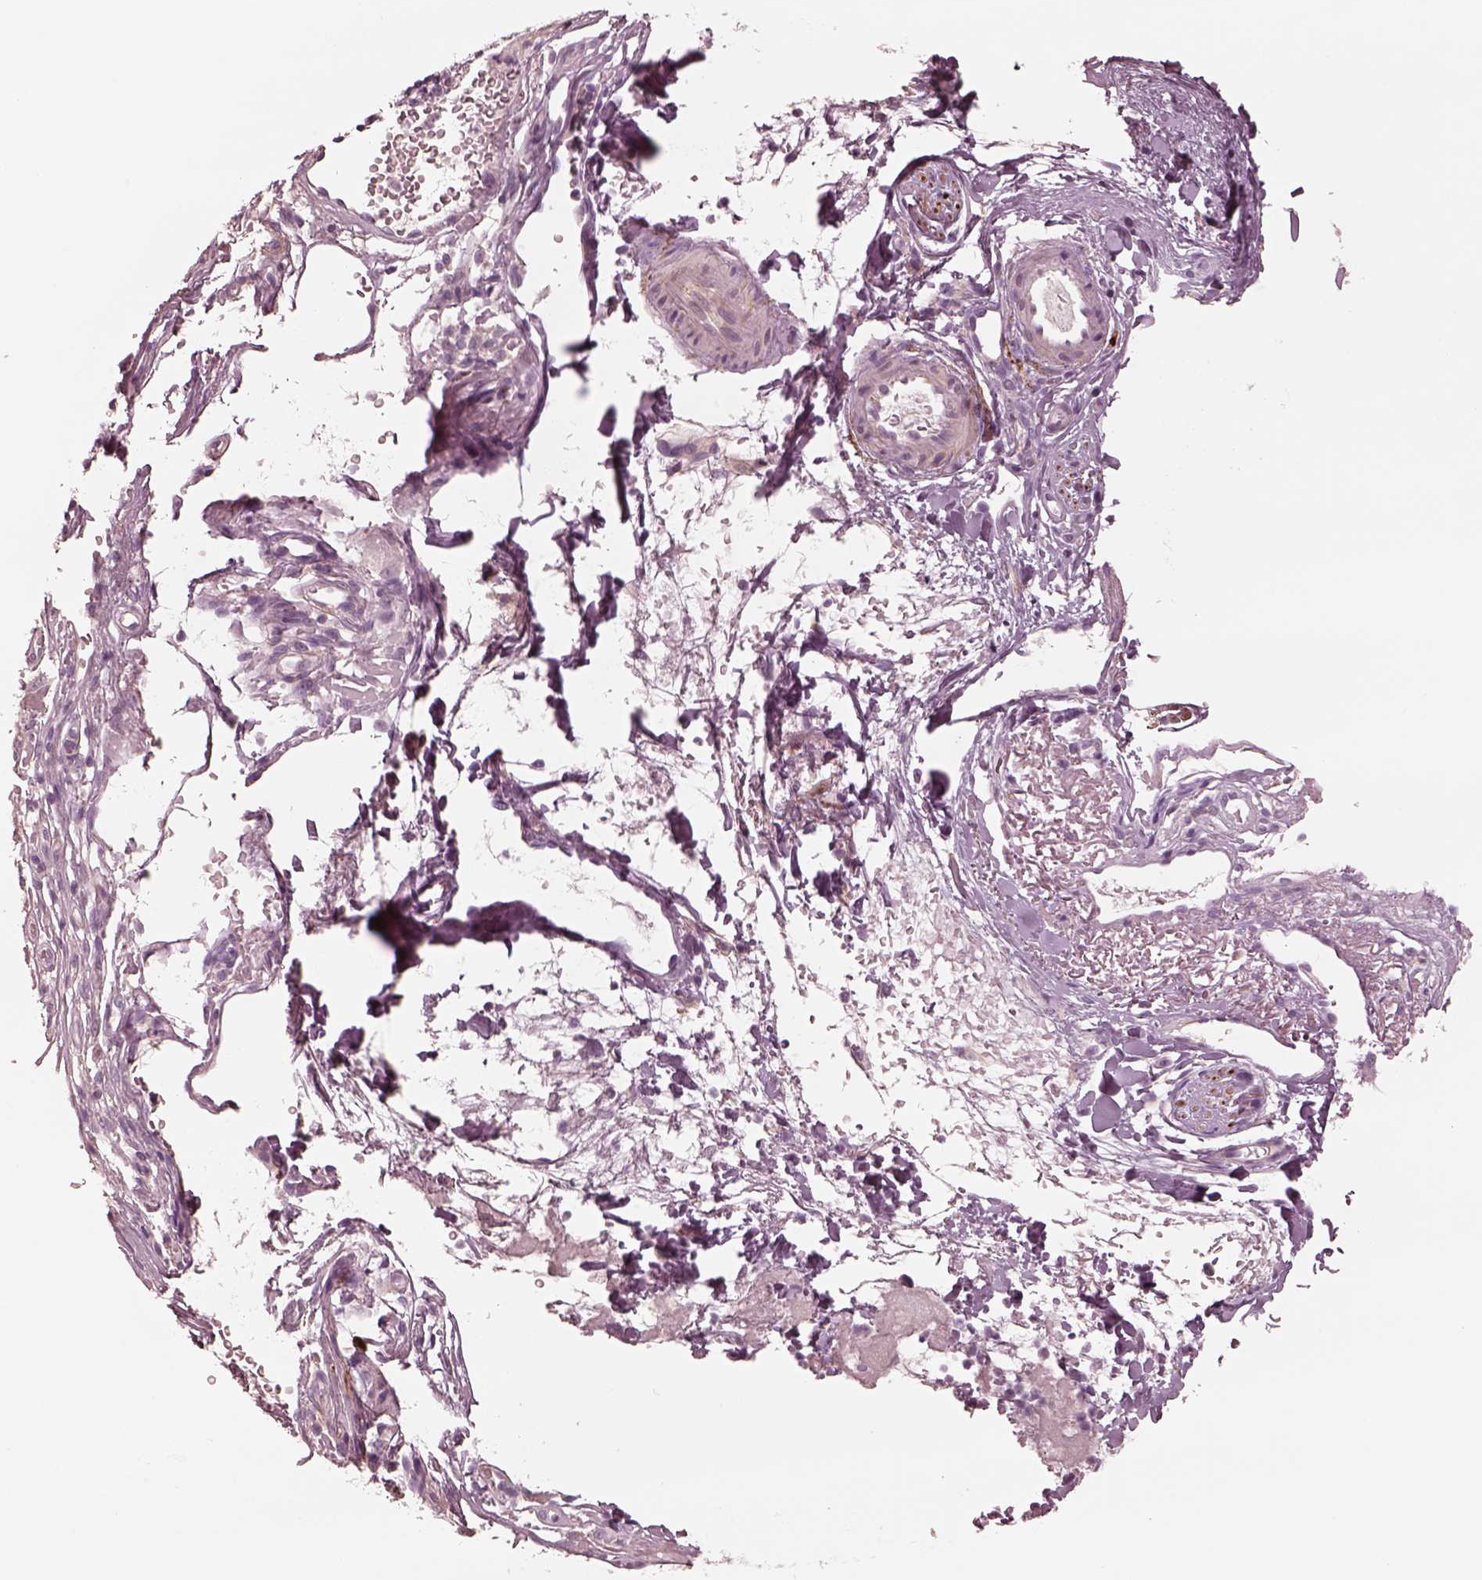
{"staining": {"intensity": "negative", "quantity": "none", "location": "none"}, "tissue": "skin cancer", "cell_type": "Tumor cells", "image_type": "cancer", "snomed": [{"axis": "morphology", "description": "Normal tissue, NOS"}, {"axis": "morphology", "description": "Basal cell carcinoma"}, {"axis": "topography", "description": "Skin"}], "caption": "This is an IHC histopathology image of skin cancer. There is no staining in tumor cells.", "gene": "DNAAF9", "patient": {"sex": "male", "age": 68}}